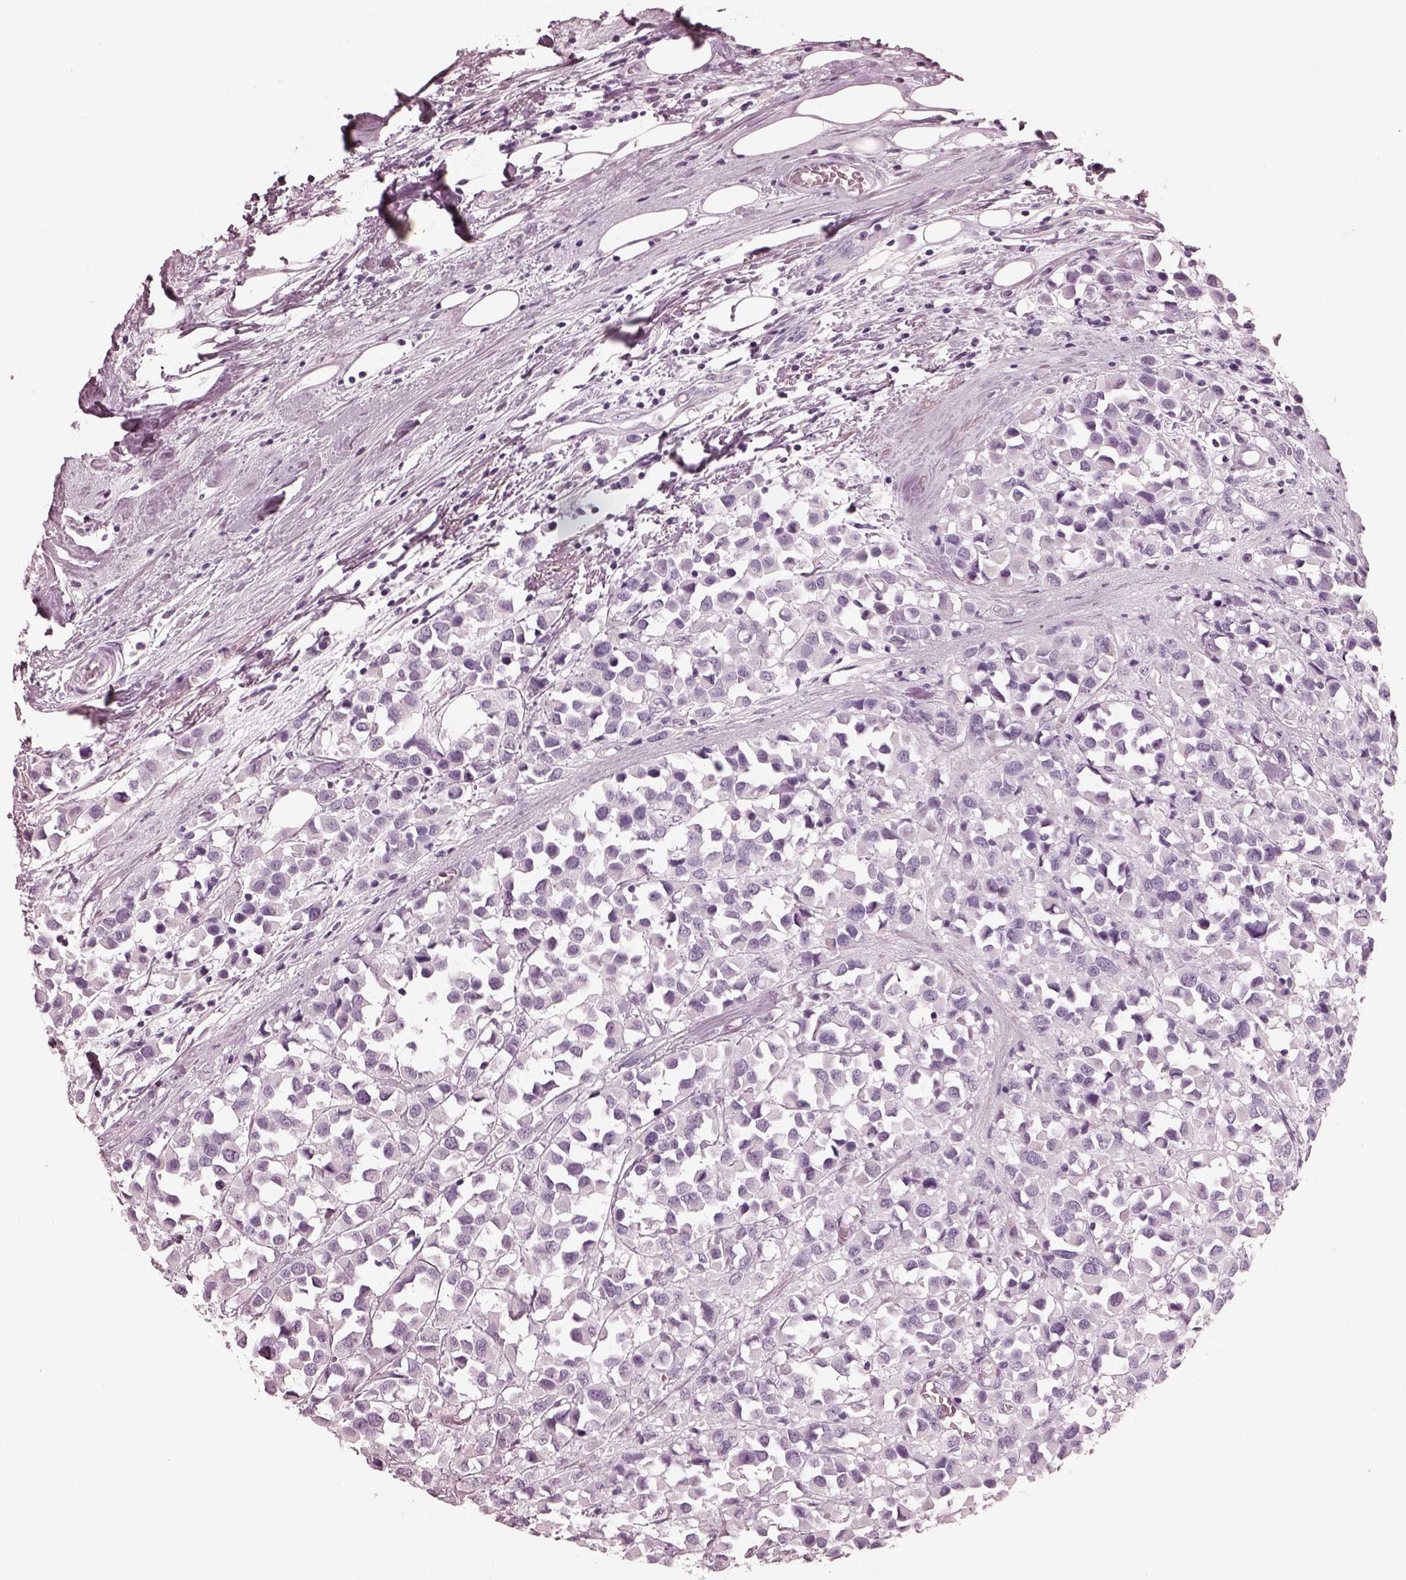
{"staining": {"intensity": "negative", "quantity": "none", "location": "none"}, "tissue": "breast cancer", "cell_type": "Tumor cells", "image_type": "cancer", "snomed": [{"axis": "morphology", "description": "Duct carcinoma"}, {"axis": "topography", "description": "Breast"}], "caption": "An immunohistochemistry (IHC) image of breast infiltrating ductal carcinoma is shown. There is no staining in tumor cells of breast infiltrating ductal carcinoma.", "gene": "FABP9", "patient": {"sex": "female", "age": 61}}